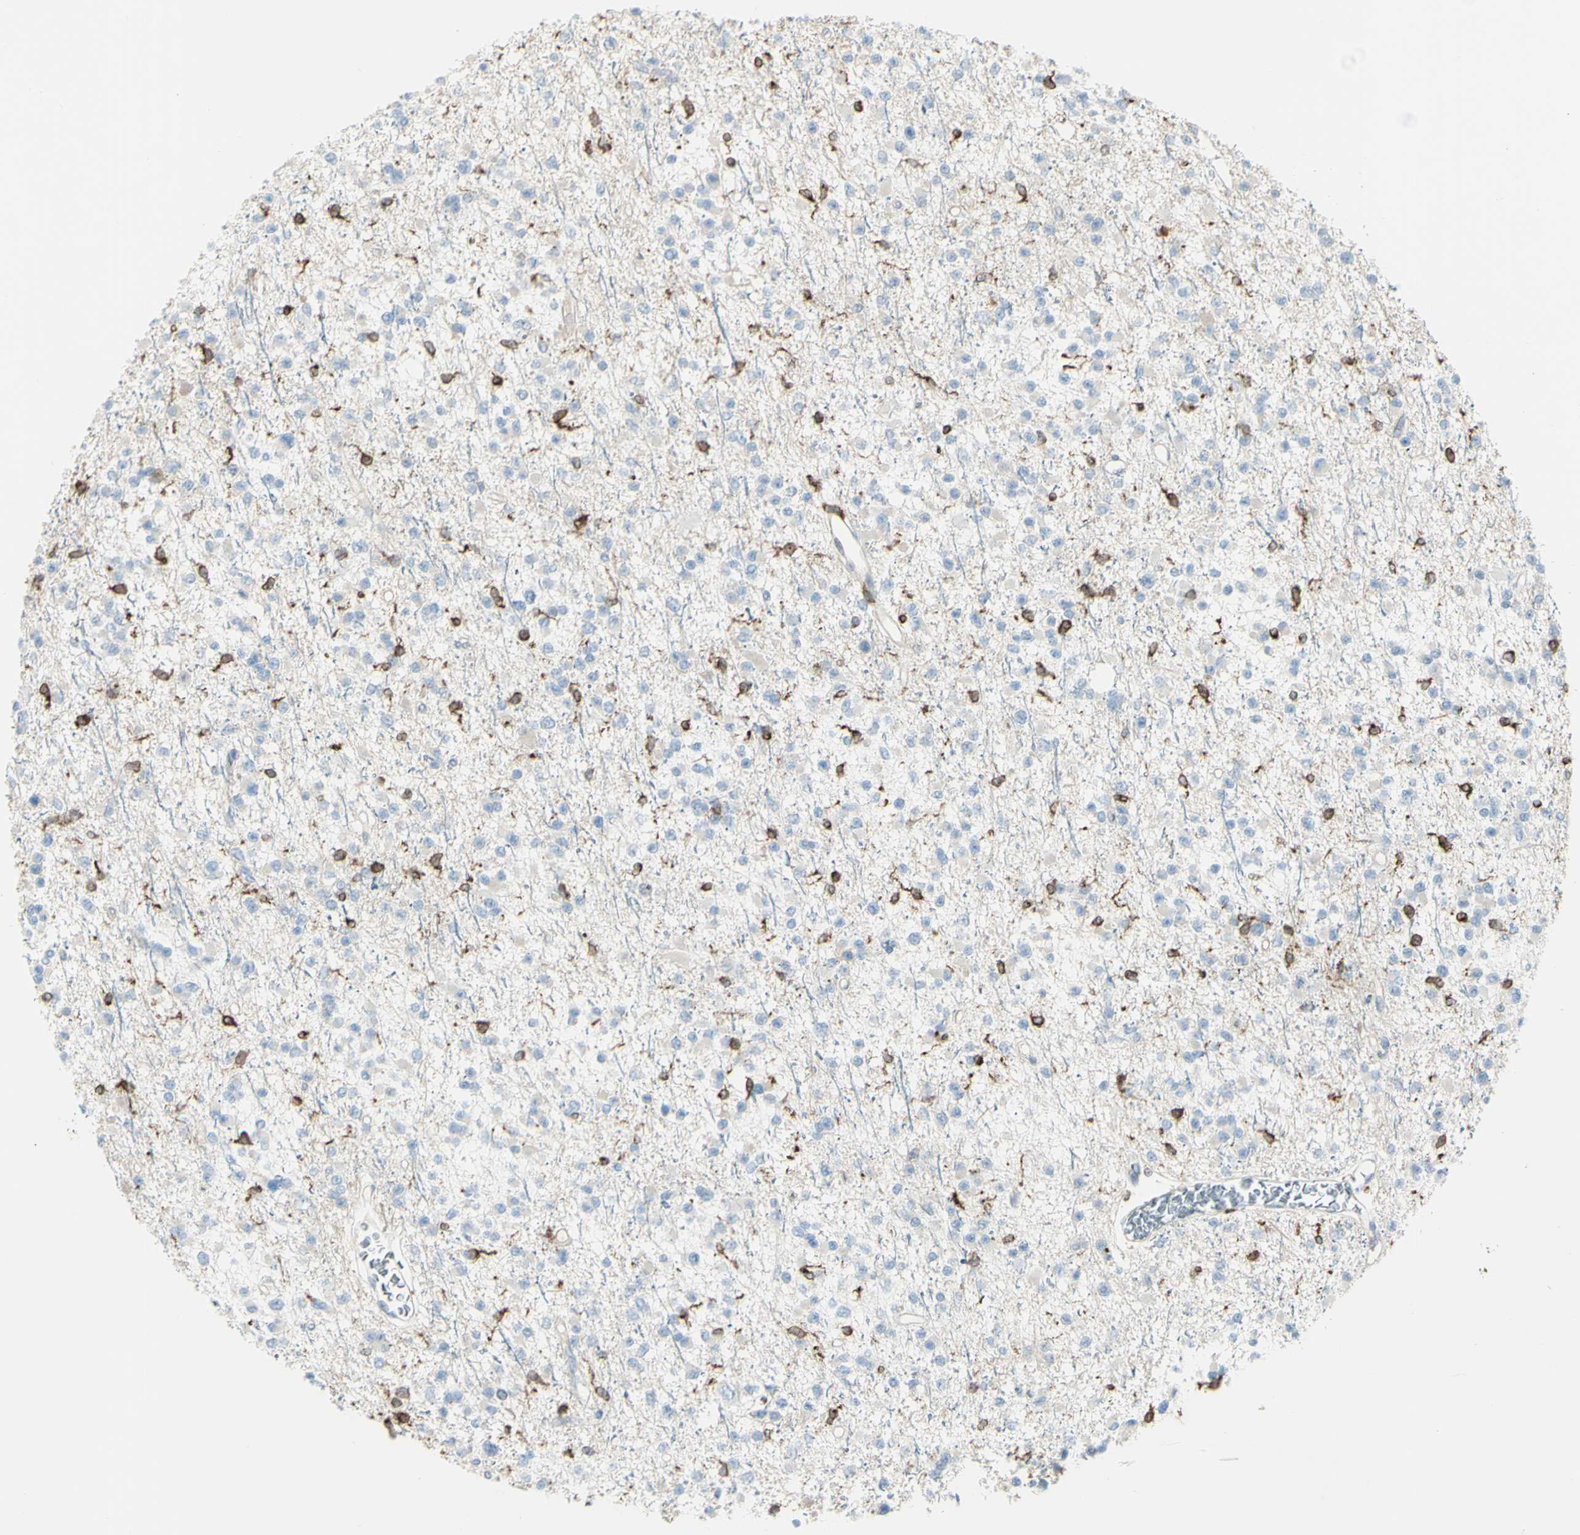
{"staining": {"intensity": "negative", "quantity": "none", "location": "none"}, "tissue": "glioma", "cell_type": "Tumor cells", "image_type": "cancer", "snomed": [{"axis": "morphology", "description": "Glioma, malignant, Low grade"}, {"axis": "topography", "description": "Brain"}], "caption": "There is no significant staining in tumor cells of glioma.", "gene": "CD74", "patient": {"sex": "female", "age": 22}}